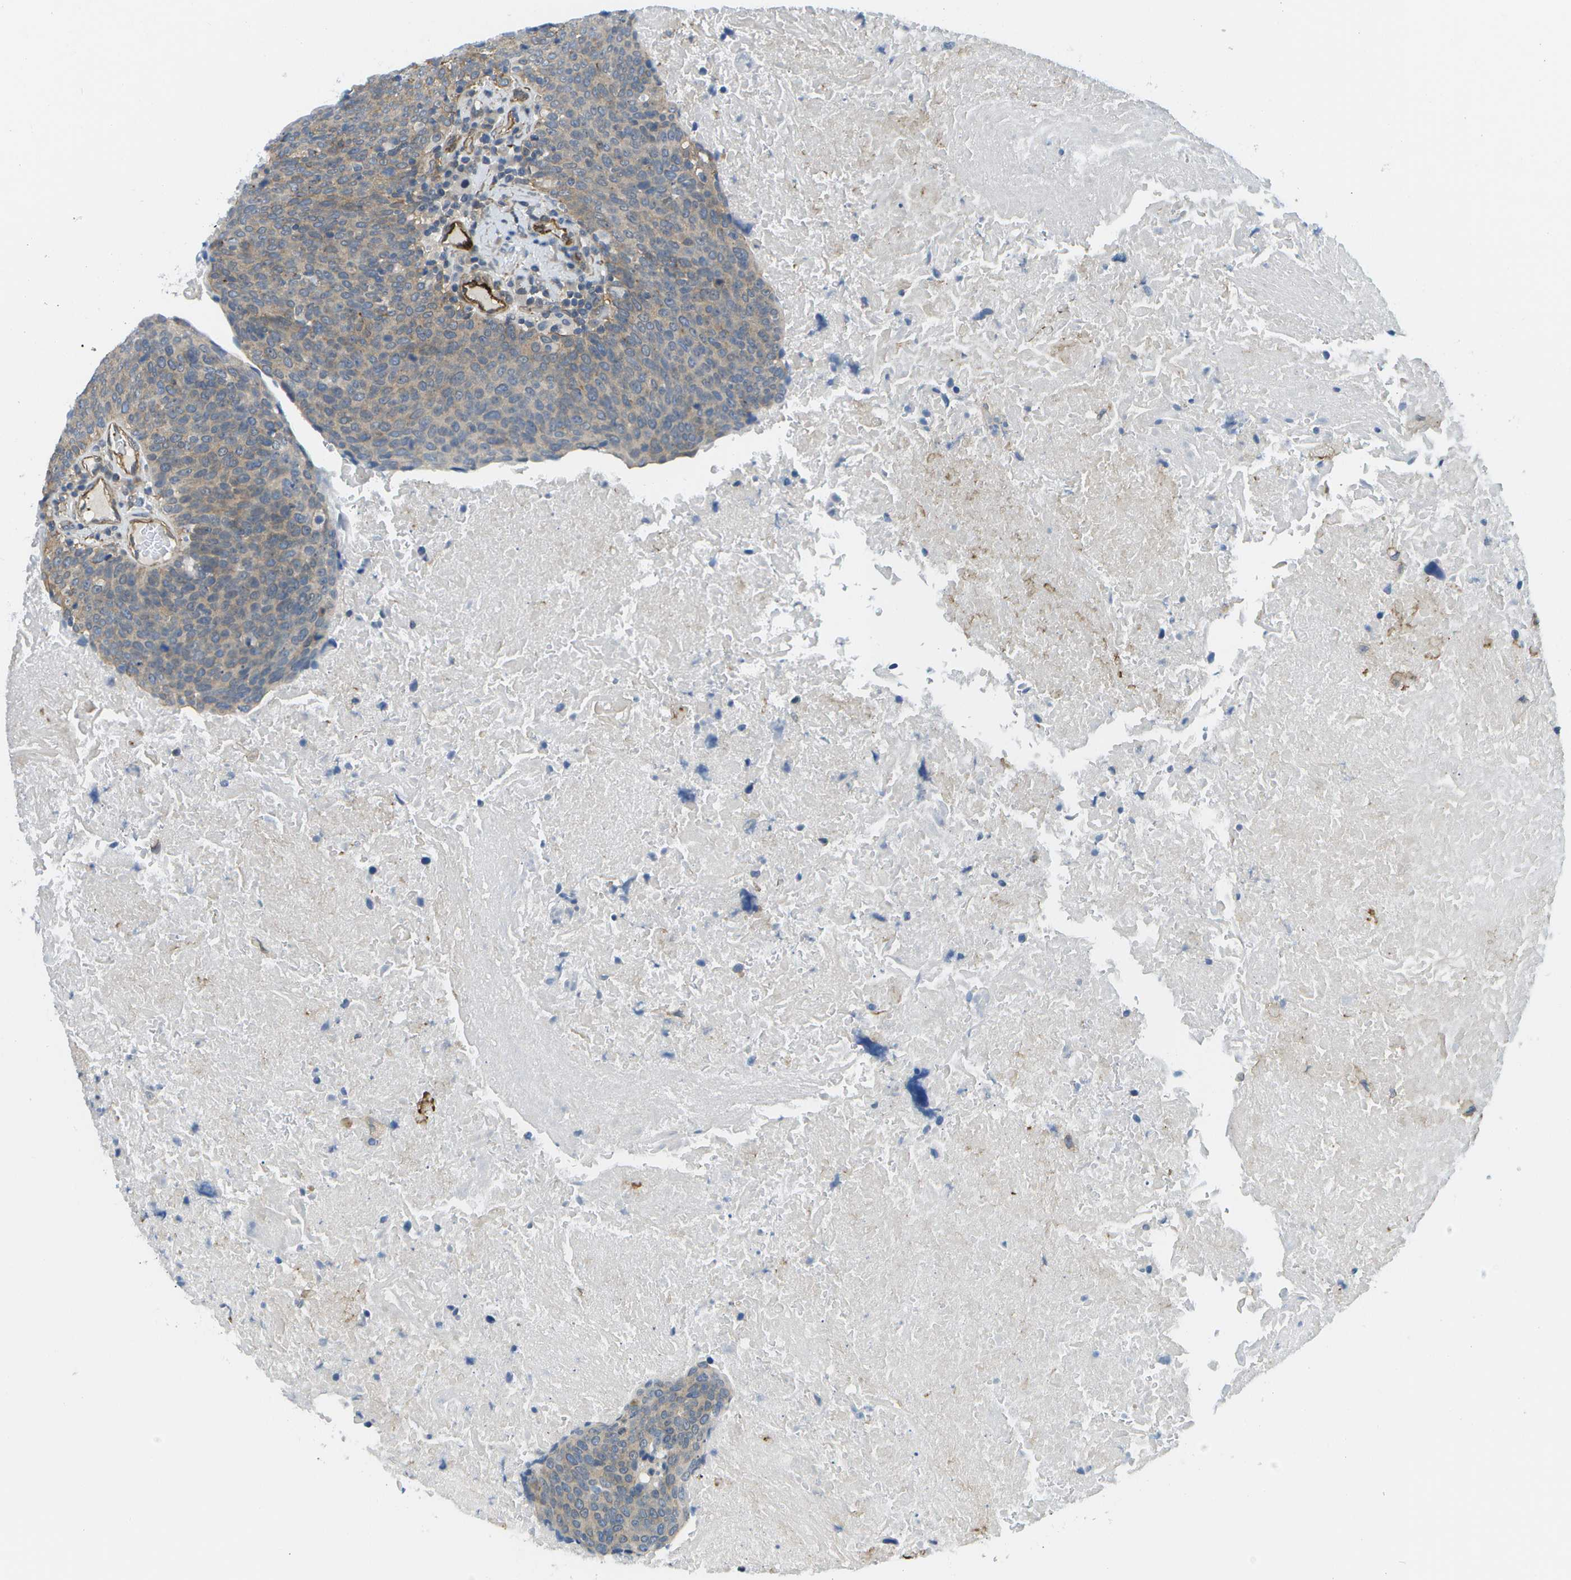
{"staining": {"intensity": "weak", "quantity": "25%-75%", "location": "cytoplasmic/membranous"}, "tissue": "head and neck cancer", "cell_type": "Tumor cells", "image_type": "cancer", "snomed": [{"axis": "morphology", "description": "Squamous cell carcinoma, NOS"}, {"axis": "morphology", "description": "Squamous cell carcinoma, metastatic, NOS"}, {"axis": "topography", "description": "Lymph node"}, {"axis": "topography", "description": "Head-Neck"}], "caption": "Brown immunohistochemical staining in human head and neck metastatic squamous cell carcinoma shows weak cytoplasmic/membranous staining in about 25%-75% of tumor cells. (brown staining indicates protein expression, while blue staining denotes nuclei).", "gene": "KIAA0040", "patient": {"sex": "male", "age": 62}}